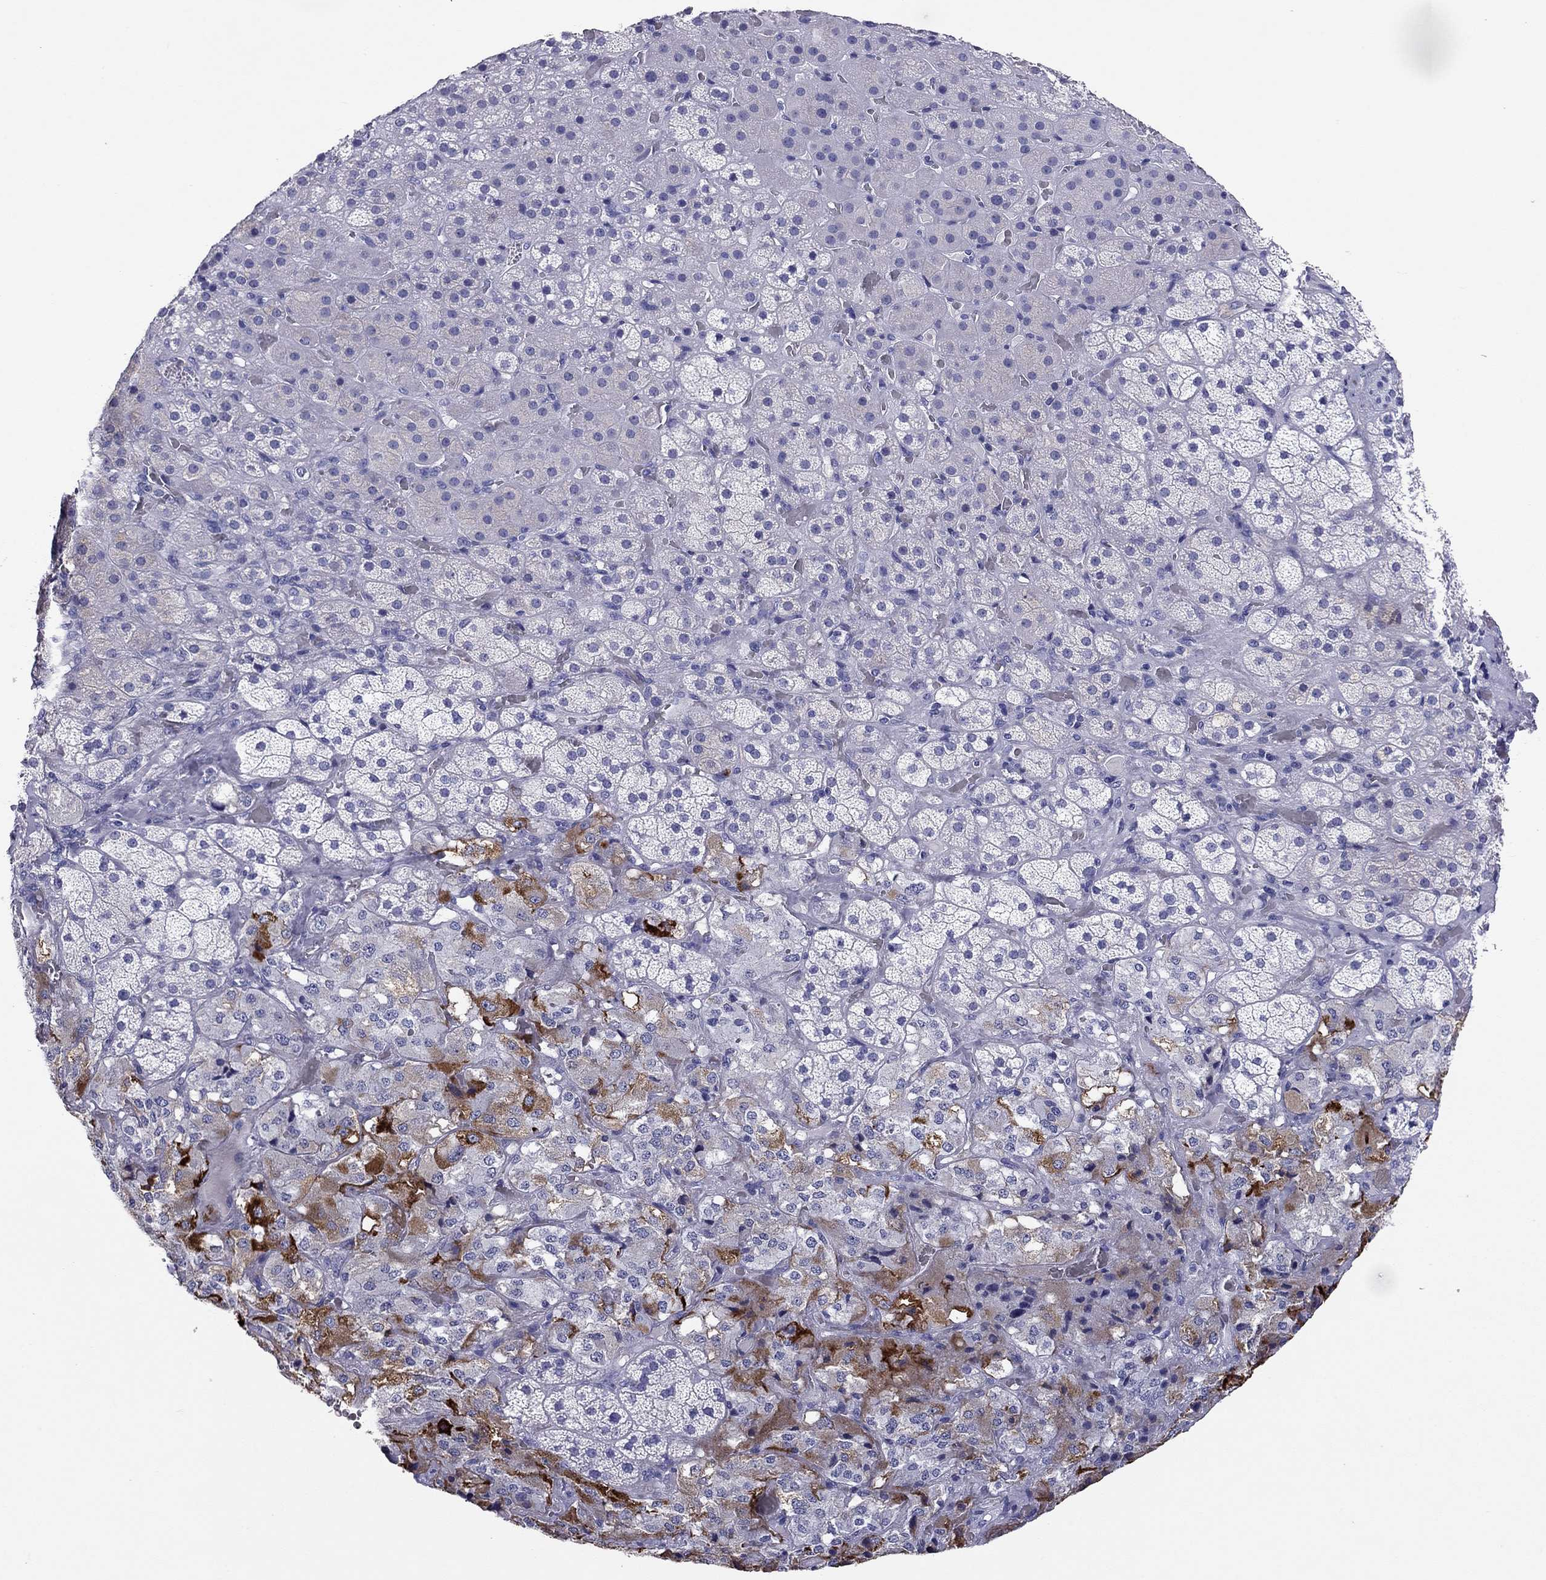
{"staining": {"intensity": "strong", "quantity": "<25%", "location": "cytoplasmic/membranous"}, "tissue": "adrenal gland", "cell_type": "Glandular cells", "image_type": "normal", "snomed": [{"axis": "morphology", "description": "Normal tissue, NOS"}, {"axis": "topography", "description": "Adrenal gland"}], "caption": "Protein analysis of unremarkable adrenal gland reveals strong cytoplasmic/membranous staining in about <25% of glandular cells.", "gene": "CALHM1", "patient": {"sex": "male", "age": 57}}